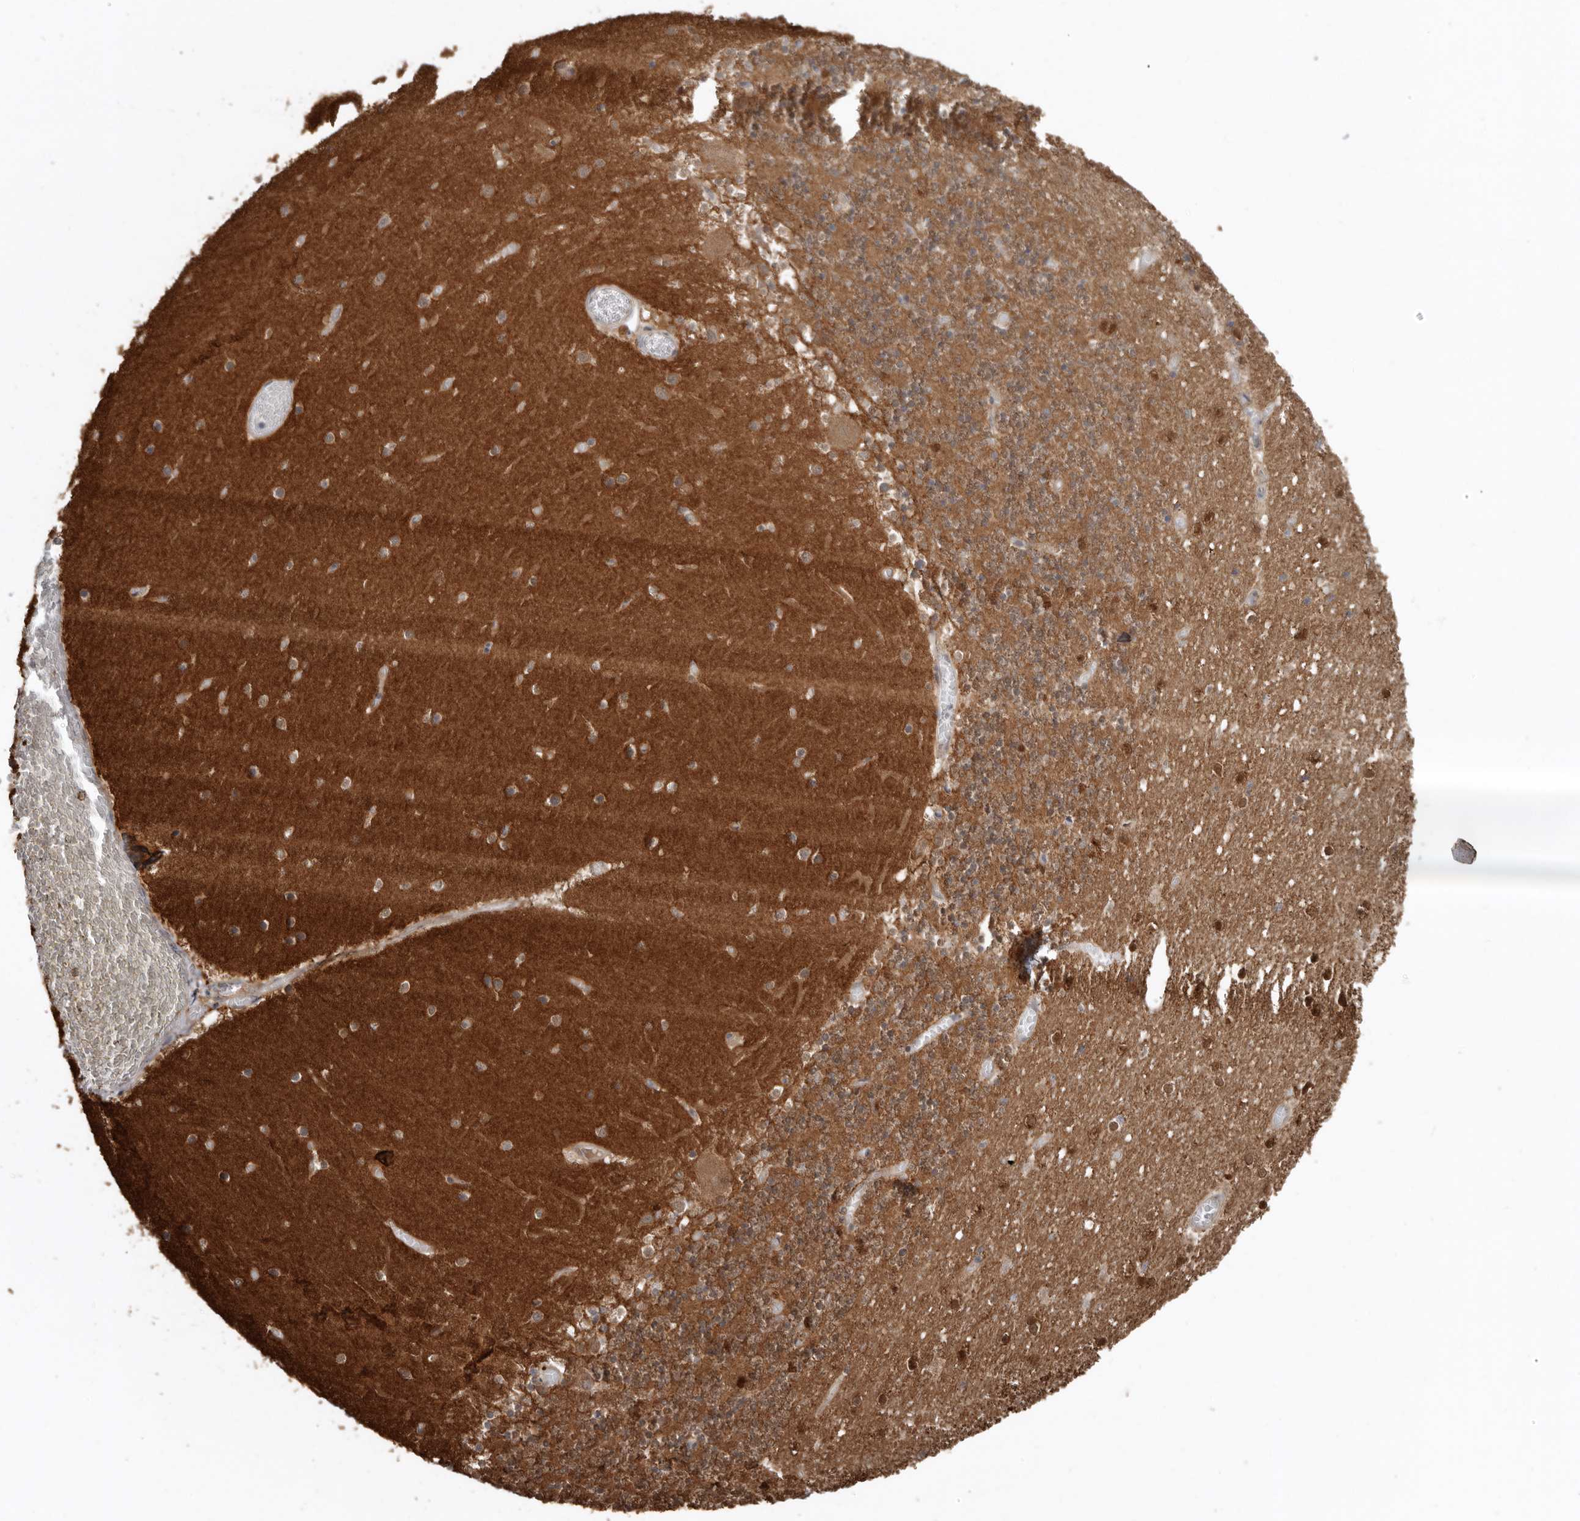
{"staining": {"intensity": "moderate", "quantity": ">75%", "location": "cytoplasmic/membranous"}, "tissue": "cerebellum", "cell_type": "Cells in granular layer", "image_type": "normal", "snomed": [{"axis": "morphology", "description": "Normal tissue, NOS"}, {"axis": "topography", "description": "Cerebellum"}], "caption": "Cerebellum stained with immunohistochemistry displays moderate cytoplasmic/membranous expression in about >75% of cells in granular layer.", "gene": "EXOC3L1", "patient": {"sex": "female", "age": 28}}